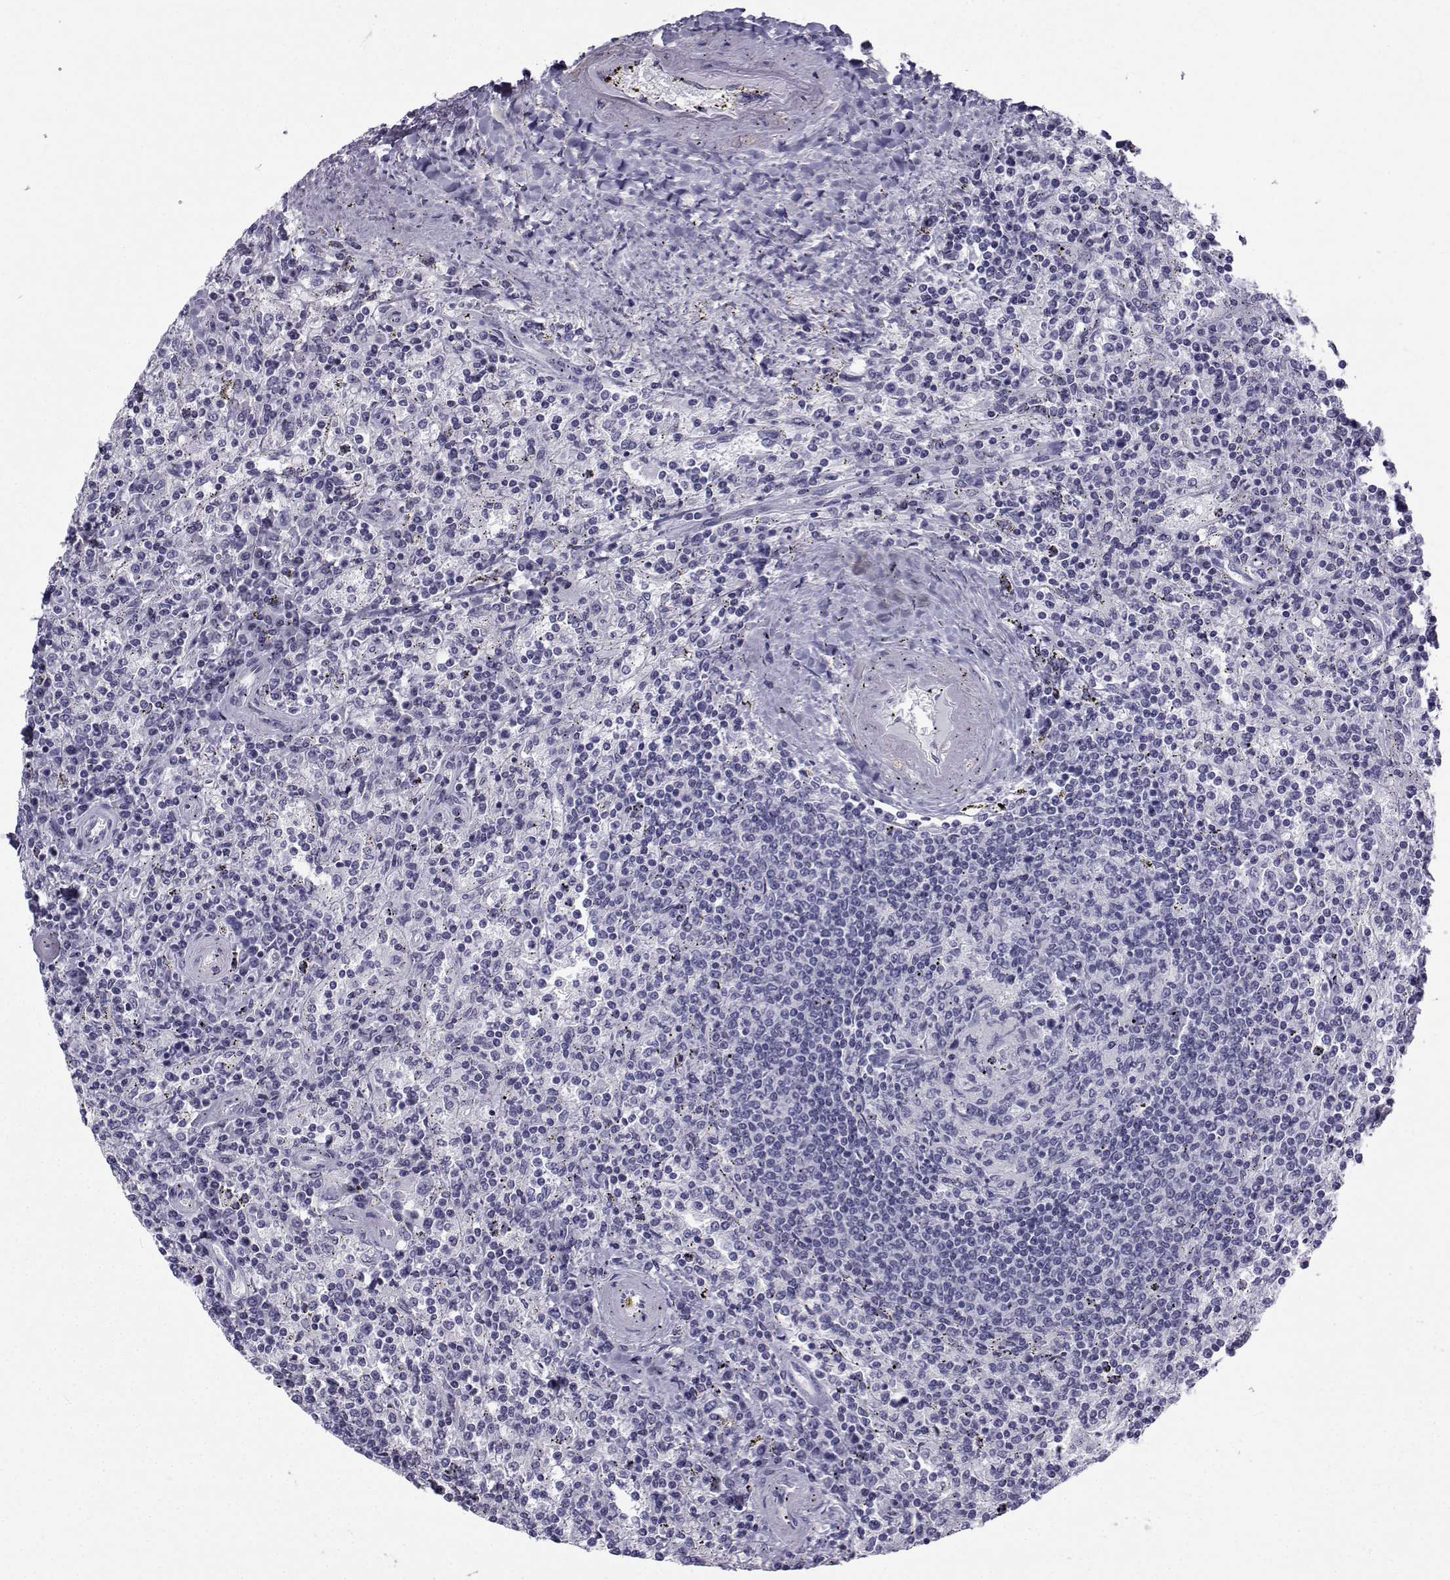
{"staining": {"intensity": "negative", "quantity": "none", "location": "none"}, "tissue": "lymphoma", "cell_type": "Tumor cells", "image_type": "cancer", "snomed": [{"axis": "morphology", "description": "Malignant lymphoma, non-Hodgkin's type, Low grade"}, {"axis": "topography", "description": "Spleen"}], "caption": "High power microscopy histopathology image of an immunohistochemistry photomicrograph of lymphoma, revealing no significant positivity in tumor cells.", "gene": "SPANXD", "patient": {"sex": "male", "age": 62}}